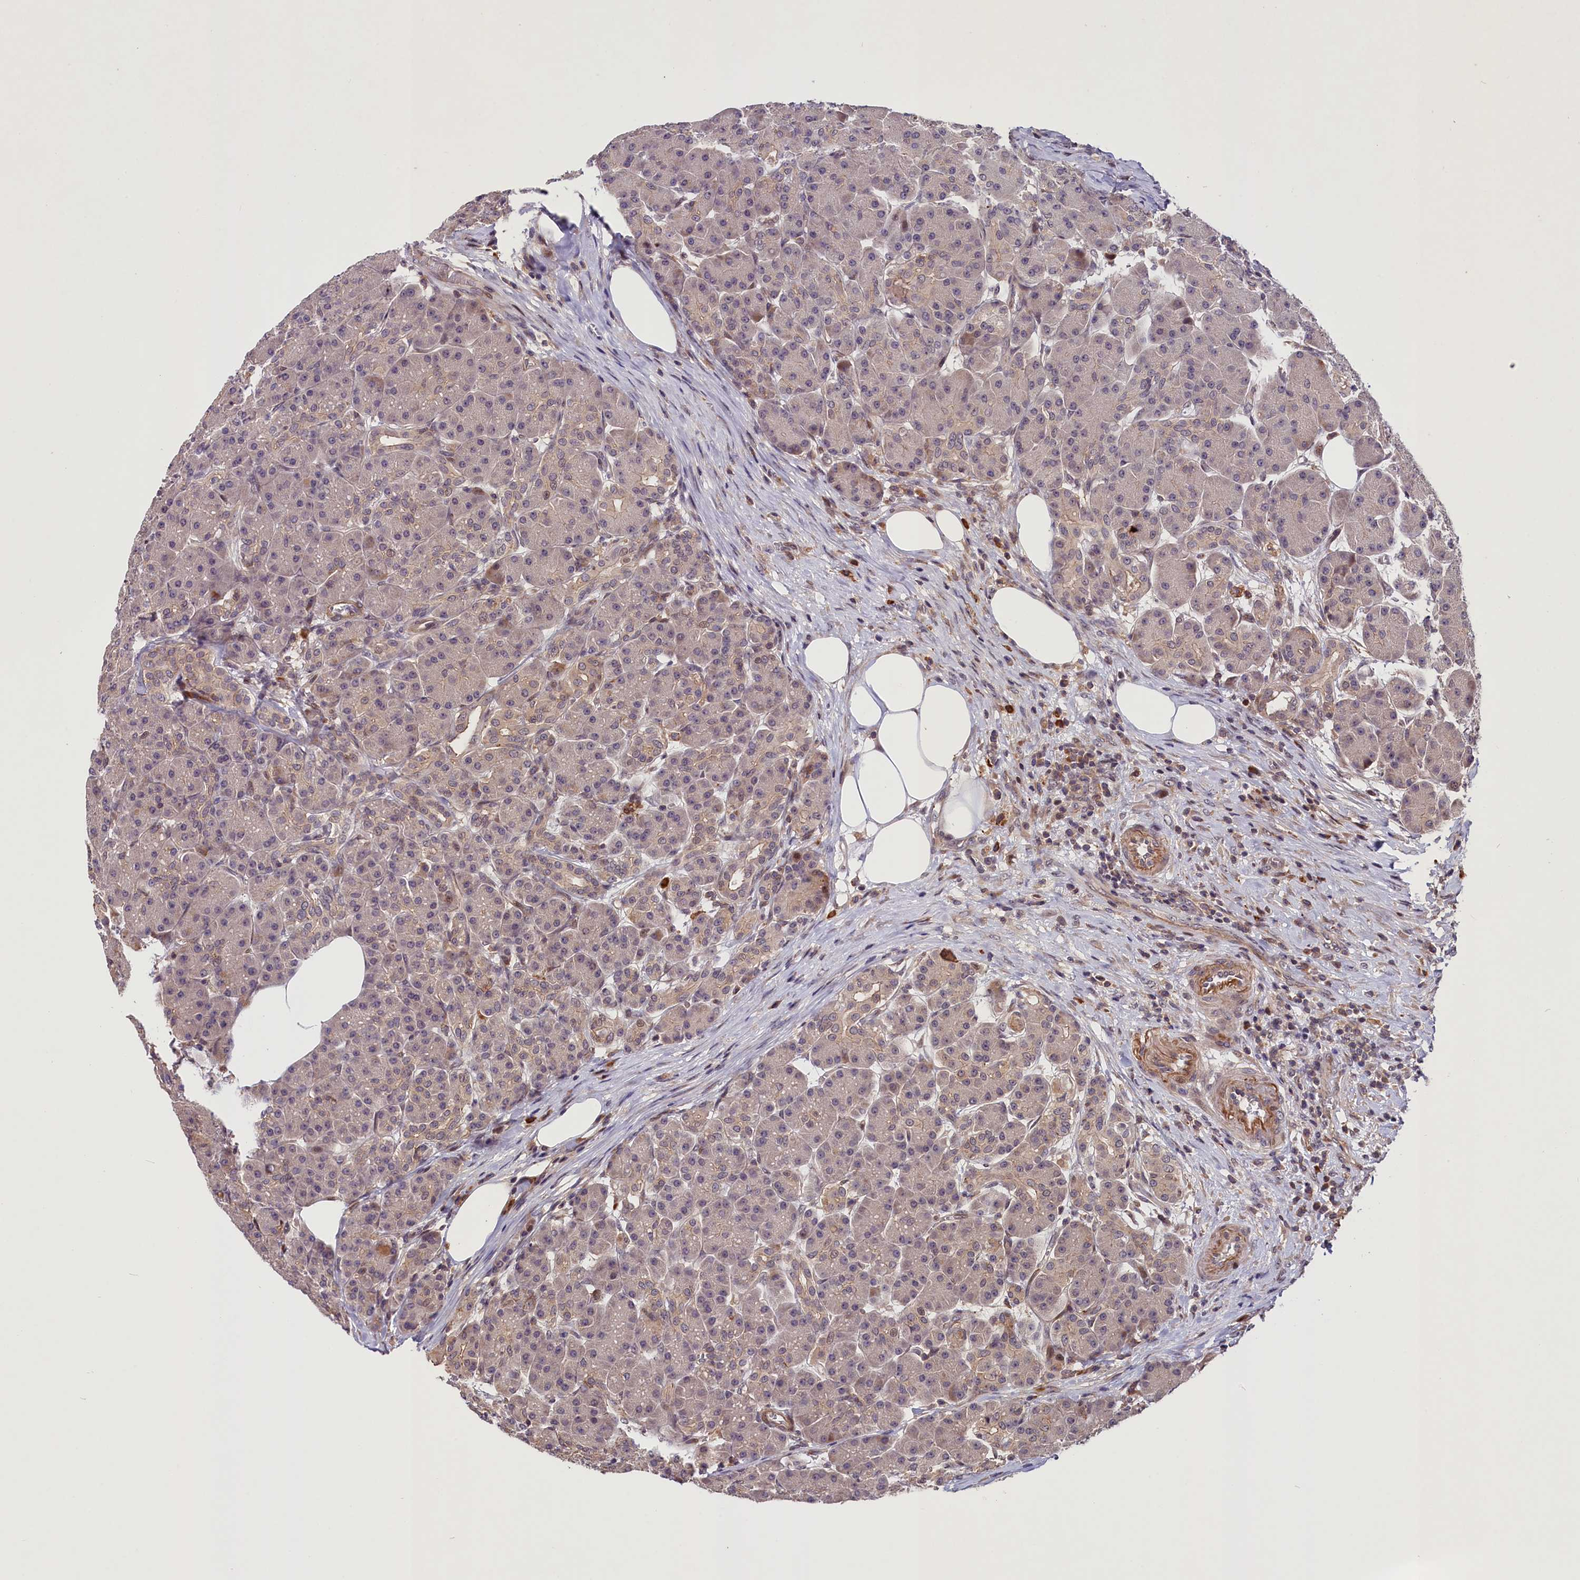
{"staining": {"intensity": "weak", "quantity": "25%-75%", "location": "cytoplasmic/membranous"}, "tissue": "pancreas", "cell_type": "Exocrine glandular cells", "image_type": "normal", "snomed": [{"axis": "morphology", "description": "Normal tissue, NOS"}, {"axis": "topography", "description": "Pancreas"}], "caption": "Protein analysis of unremarkable pancreas displays weak cytoplasmic/membranous staining in about 25%-75% of exocrine glandular cells. The staining is performed using DAB (3,3'-diaminobenzidine) brown chromogen to label protein expression. The nuclei are counter-stained blue using hematoxylin.", "gene": "CACNA1H", "patient": {"sex": "male", "age": 63}}